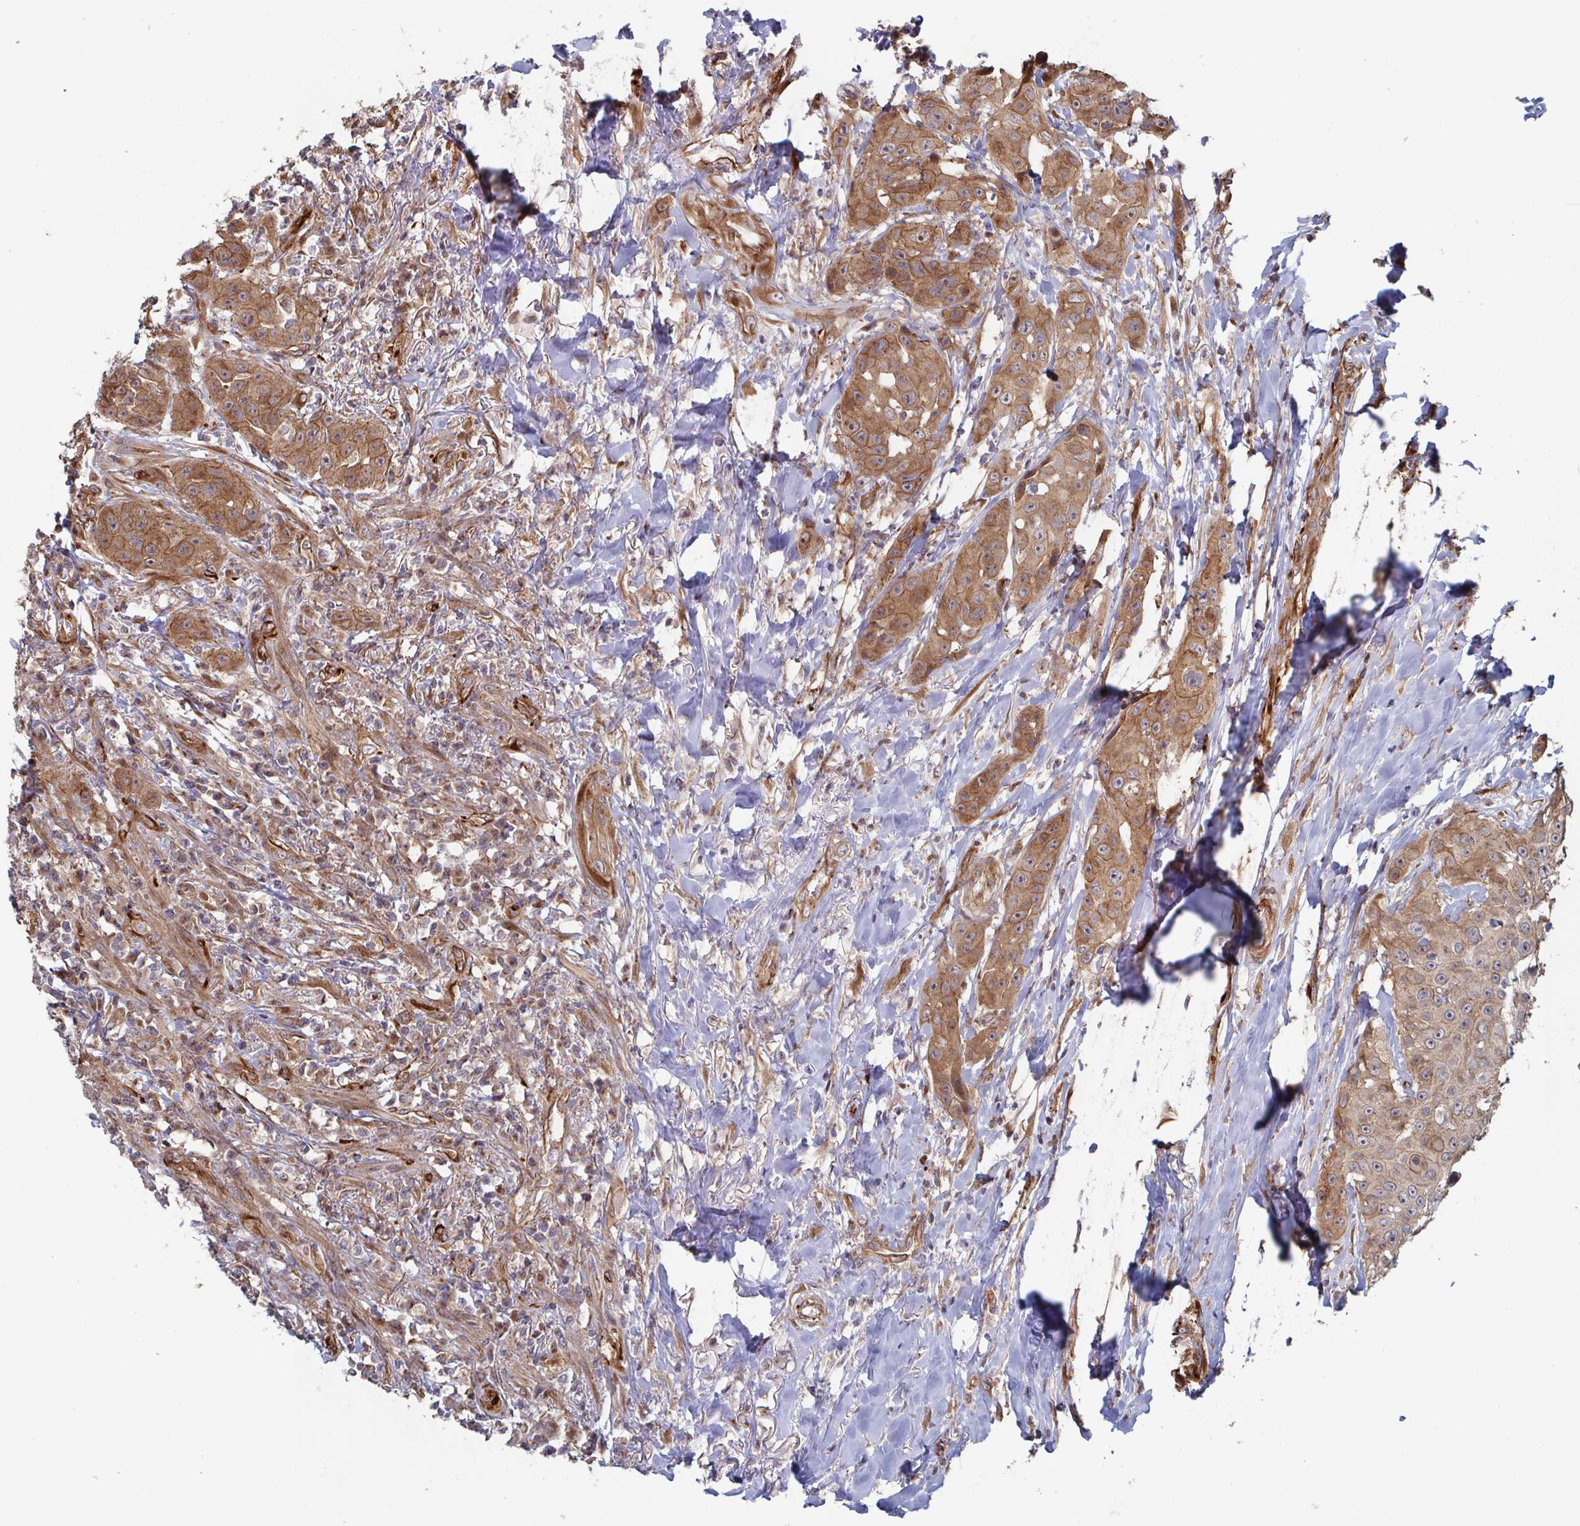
{"staining": {"intensity": "moderate", "quantity": ">75%", "location": "cytoplasmic/membranous"}, "tissue": "head and neck cancer", "cell_type": "Tumor cells", "image_type": "cancer", "snomed": [{"axis": "morphology", "description": "Squamous cell carcinoma, NOS"}, {"axis": "topography", "description": "Head-Neck"}], "caption": "Immunohistochemistry staining of head and neck cancer, which exhibits medium levels of moderate cytoplasmic/membranous staining in approximately >75% of tumor cells indicating moderate cytoplasmic/membranous protein staining. The staining was performed using DAB (brown) for protein detection and nuclei were counterstained in hematoxylin (blue).", "gene": "DVL3", "patient": {"sex": "male", "age": 83}}